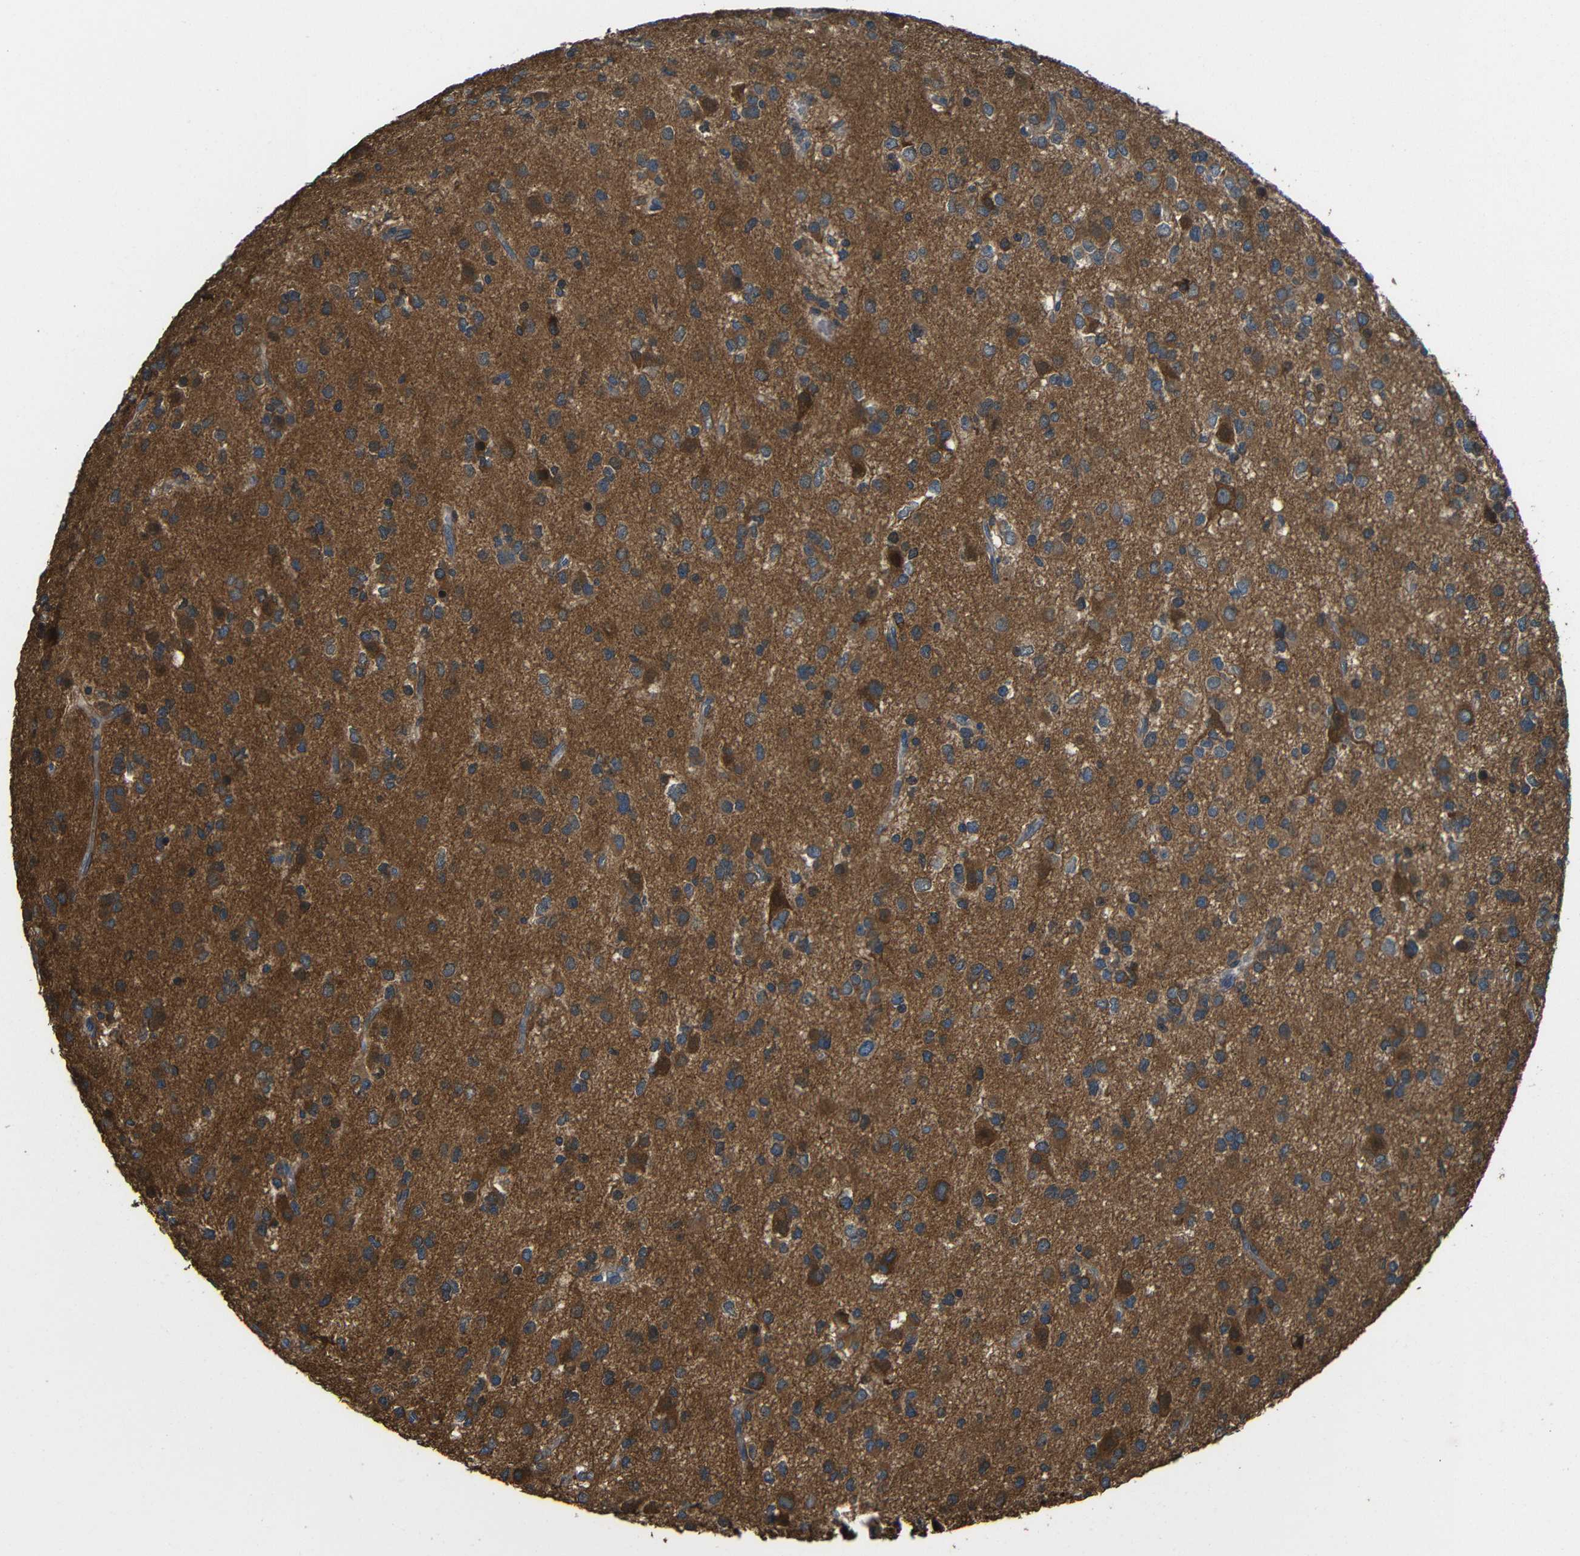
{"staining": {"intensity": "strong", "quantity": ">75%", "location": "cytoplasmic/membranous"}, "tissue": "glioma", "cell_type": "Tumor cells", "image_type": "cancer", "snomed": [{"axis": "morphology", "description": "Glioma, malignant, Low grade"}, {"axis": "topography", "description": "Brain"}], "caption": "A photomicrograph of malignant low-grade glioma stained for a protein shows strong cytoplasmic/membranous brown staining in tumor cells.", "gene": "GDI1", "patient": {"sex": "male", "age": 42}}